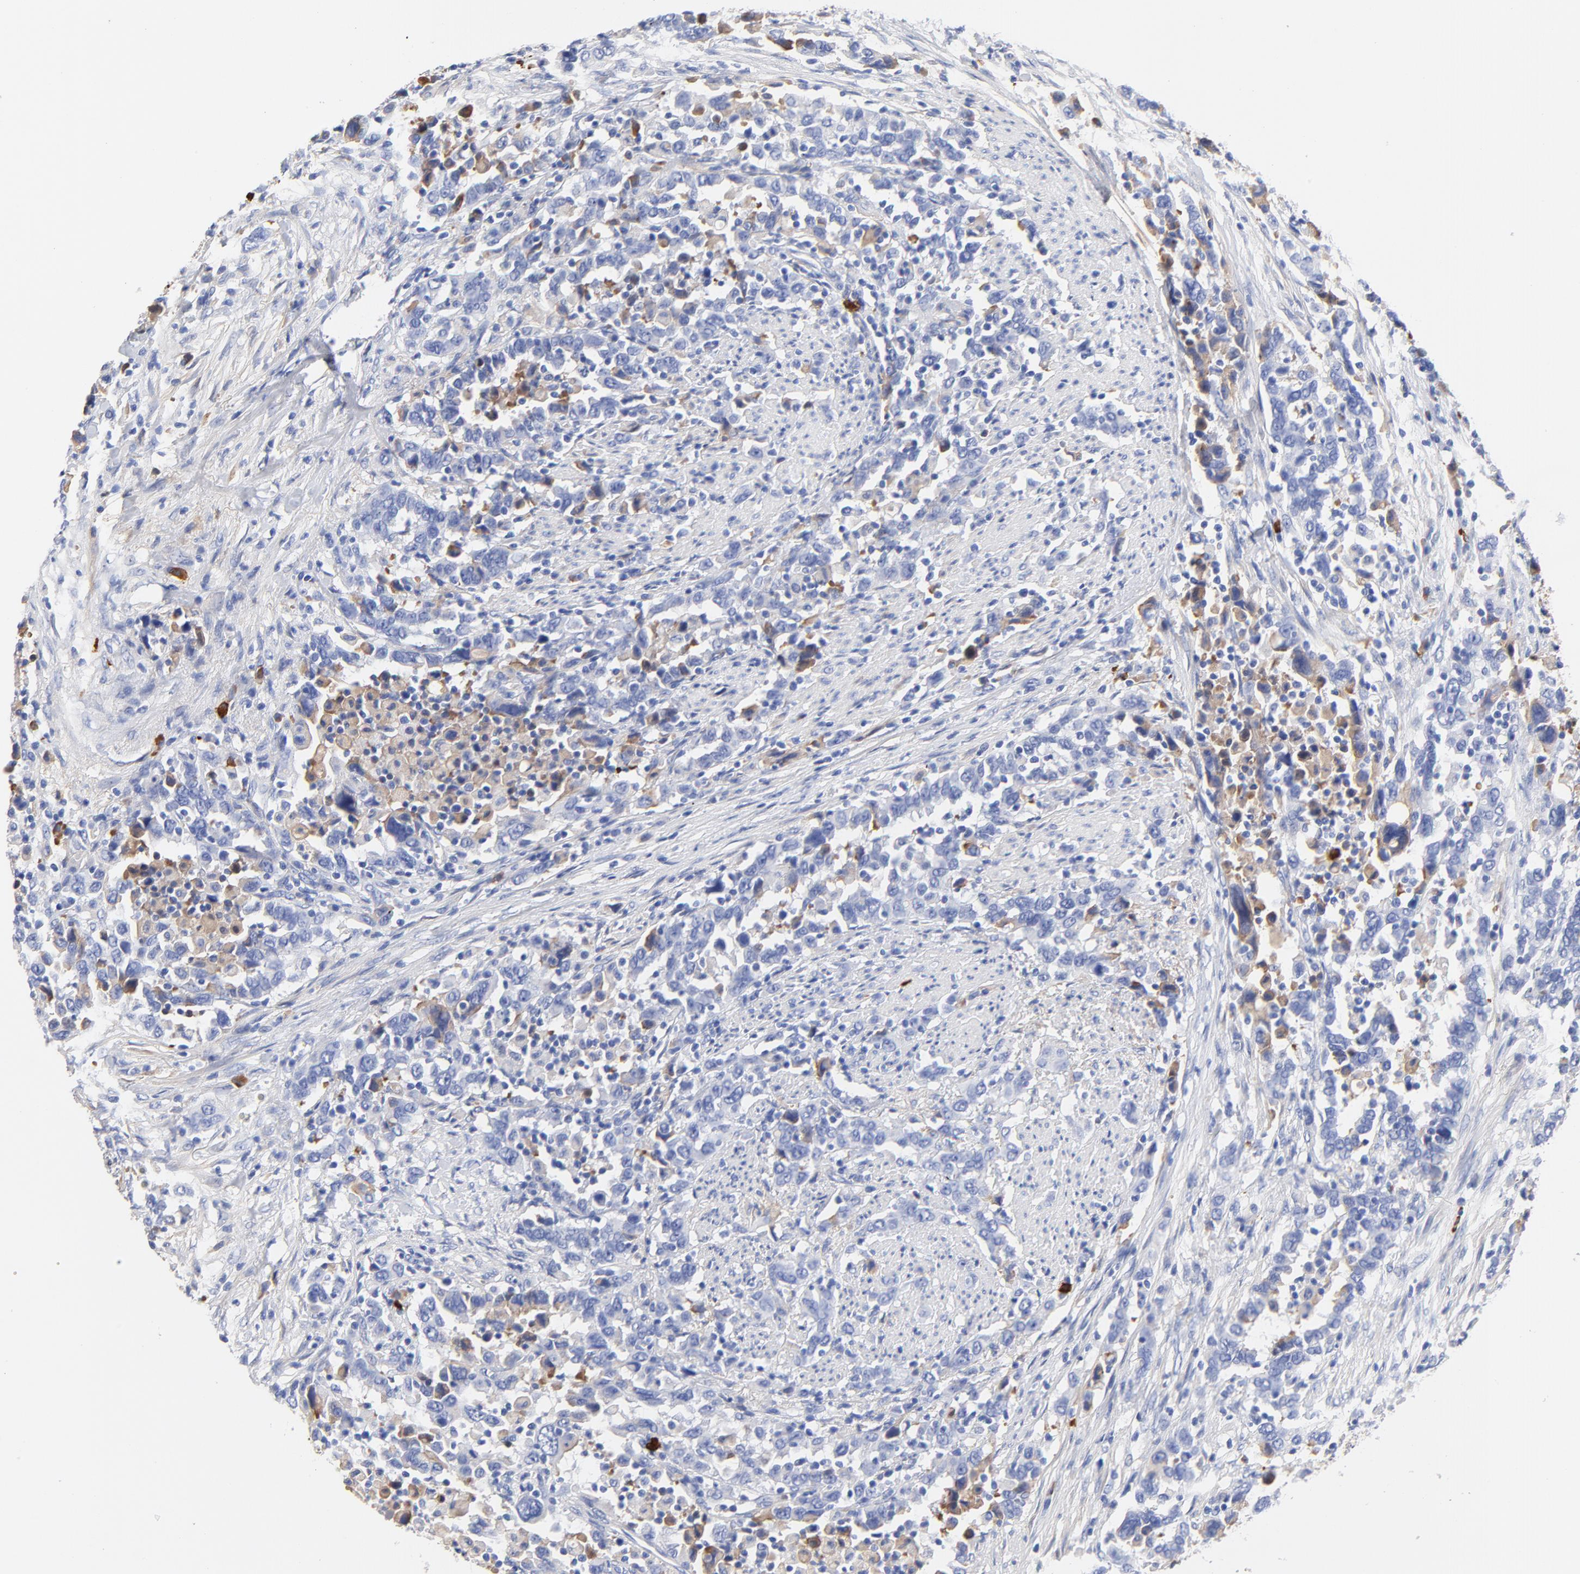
{"staining": {"intensity": "weak", "quantity": "<25%", "location": "cytoplasmic/membranous"}, "tissue": "urothelial cancer", "cell_type": "Tumor cells", "image_type": "cancer", "snomed": [{"axis": "morphology", "description": "Urothelial carcinoma, High grade"}, {"axis": "topography", "description": "Urinary bladder"}], "caption": "Human urothelial cancer stained for a protein using immunohistochemistry (IHC) displays no expression in tumor cells.", "gene": "IGLV3-10", "patient": {"sex": "male", "age": 61}}